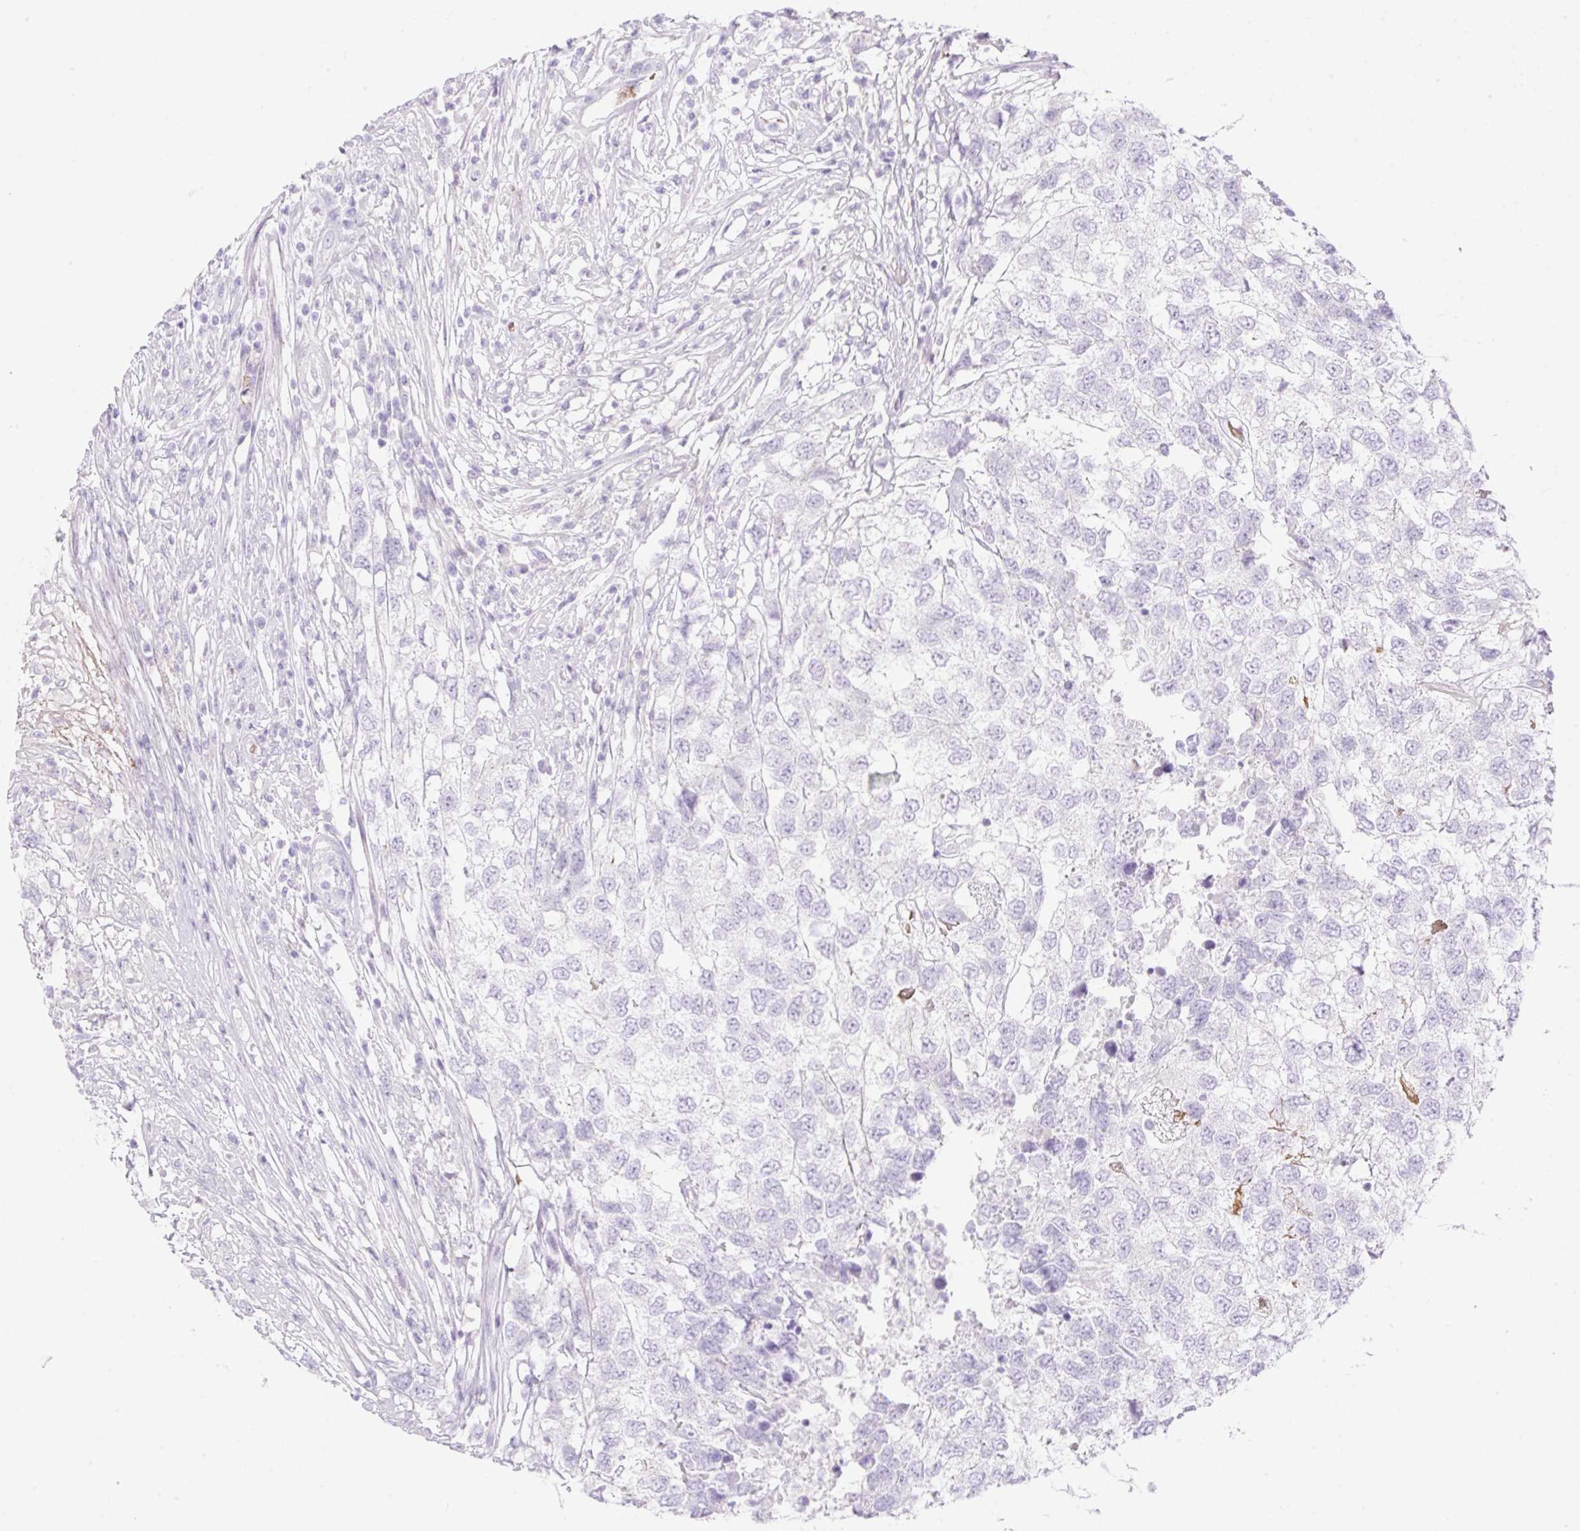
{"staining": {"intensity": "negative", "quantity": "none", "location": "none"}, "tissue": "testis cancer", "cell_type": "Tumor cells", "image_type": "cancer", "snomed": [{"axis": "morphology", "description": "Carcinoma, Embryonal, NOS"}, {"axis": "topography", "description": "Testis"}], "caption": "Tumor cells show no significant staining in testis cancer.", "gene": "CDX1", "patient": {"sex": "male", "age": 83}}